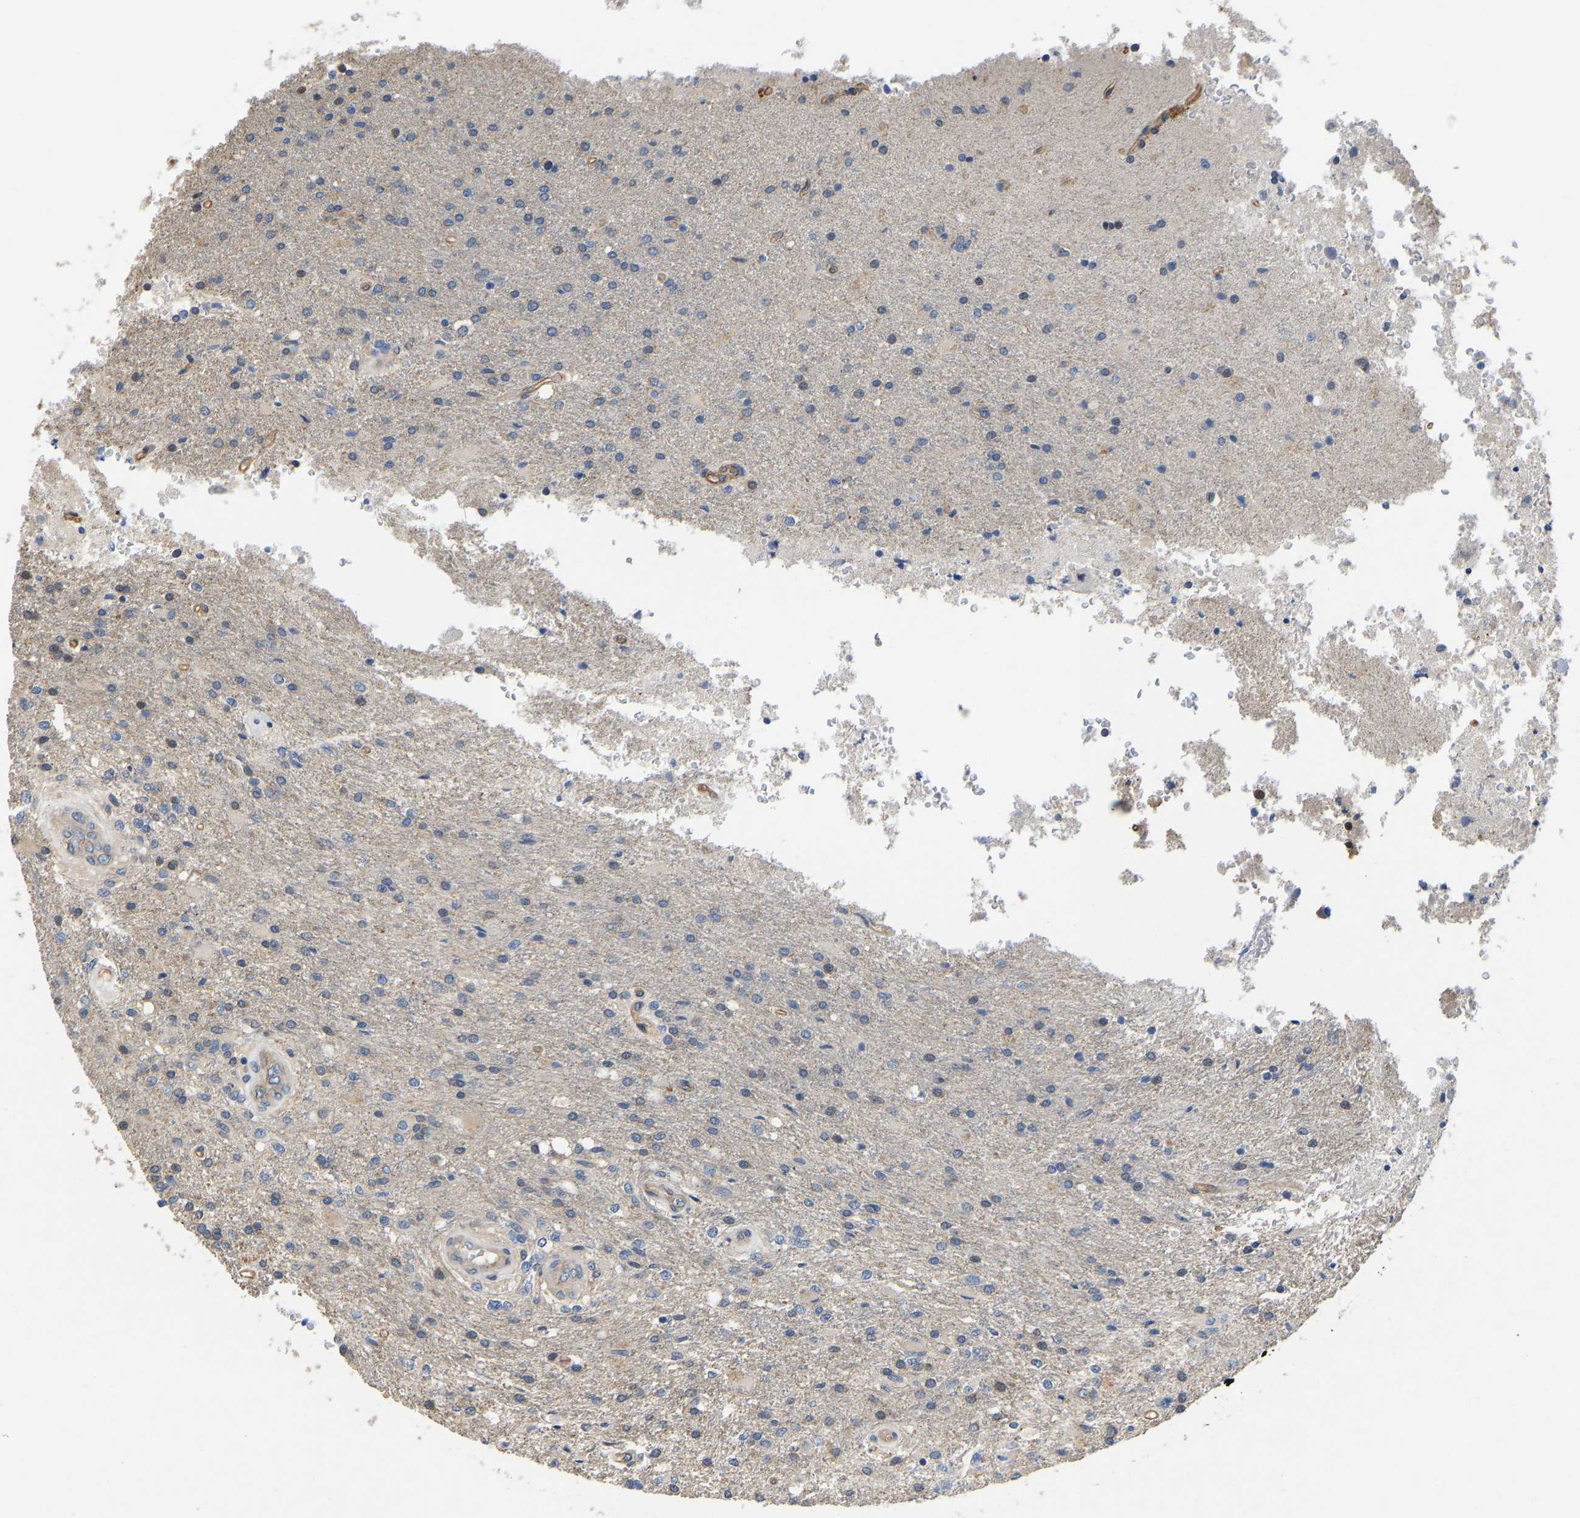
{"staining": {"intensity": "negative", "quantity": "none", "location": "none"}, "tissue": "glioma", "cell_type": "Tumor cells", "image_type": "cancer", "snomed": [{"axis": "morphology", "description": "Normal tissue, NOS"}, {"axis": "morphology", "description": "Glioma, malignant, High grade"}, {"axis": "topography", "description": "Cerebral cortex"}], "caption": "High magnification brightfield microscopy of glioma stained with DAB (3,3'-diaminobenzidine) (brown) and counterstained with hematoxylin (blue): tumor cells show no significant expression.", "gene": "ELMO2", "patient": {"sex": "male", "age": 77}}